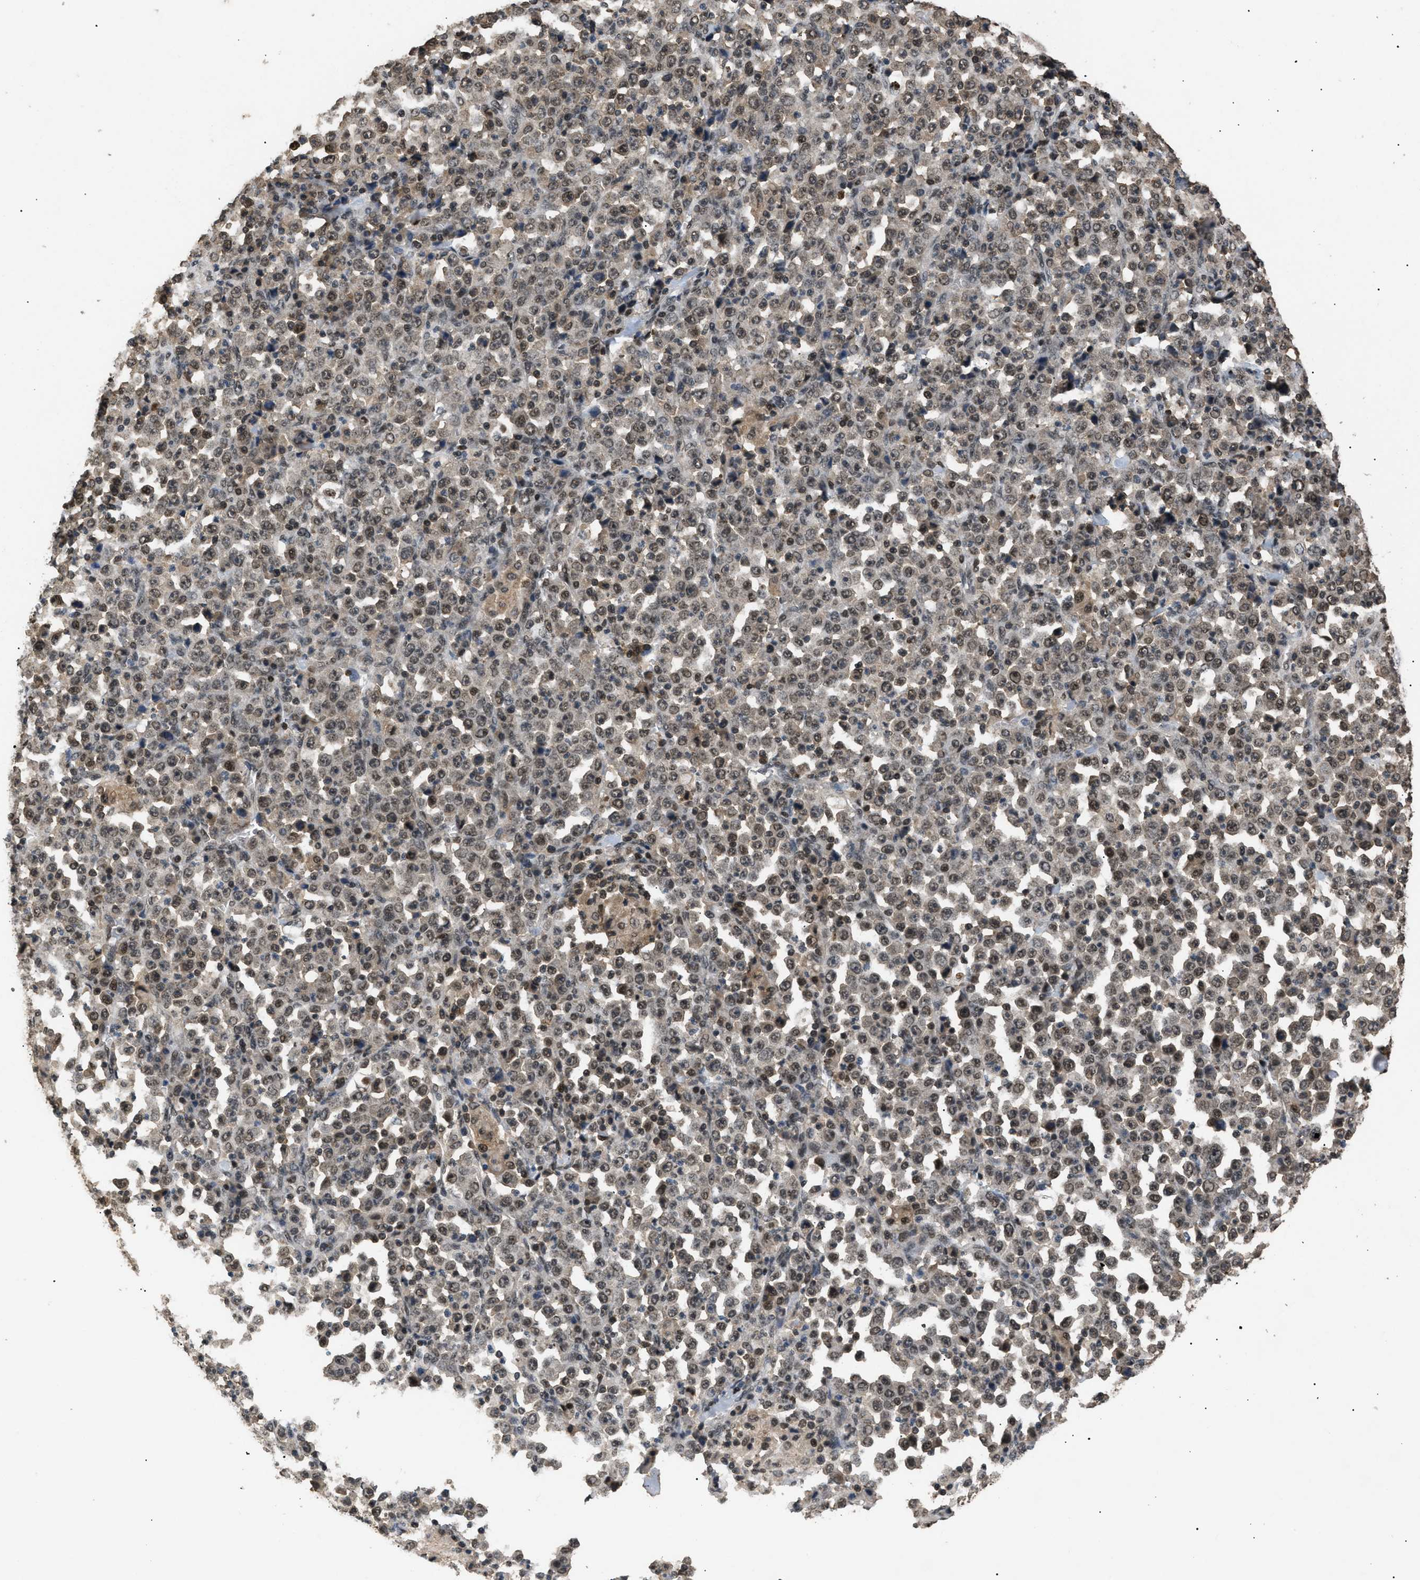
{"staining": {"intensity": "moderate", "quantity": ">75%", "location": "nuclear"}, "tissue": "stomach cancer", "cell_type": "Tumor cells", "image_type": "cancer", "snomed": [{"axis": "morphology", "description": "Normal tissue, NOS"}, {"axis": "morphology", "description": "Adenocarcinoma, NOS"}, {"axis": "topography", "description": "Stomach, upper"}, {"axis": "topography", "description": "Stomach"}], "caption": "Stomach cancer (adenocarcinoma) stained for a protein exhibits moderate nuclear positivity in tumor cells. The protein of interest is stained brown, and the nuclei are stained in blue (DAB (3,3'-diaminobenzidine) IHC with brightfield microscopy, high magnification).", "gene": "RBM5", "patient": {"sex": "male", "age": 59}}